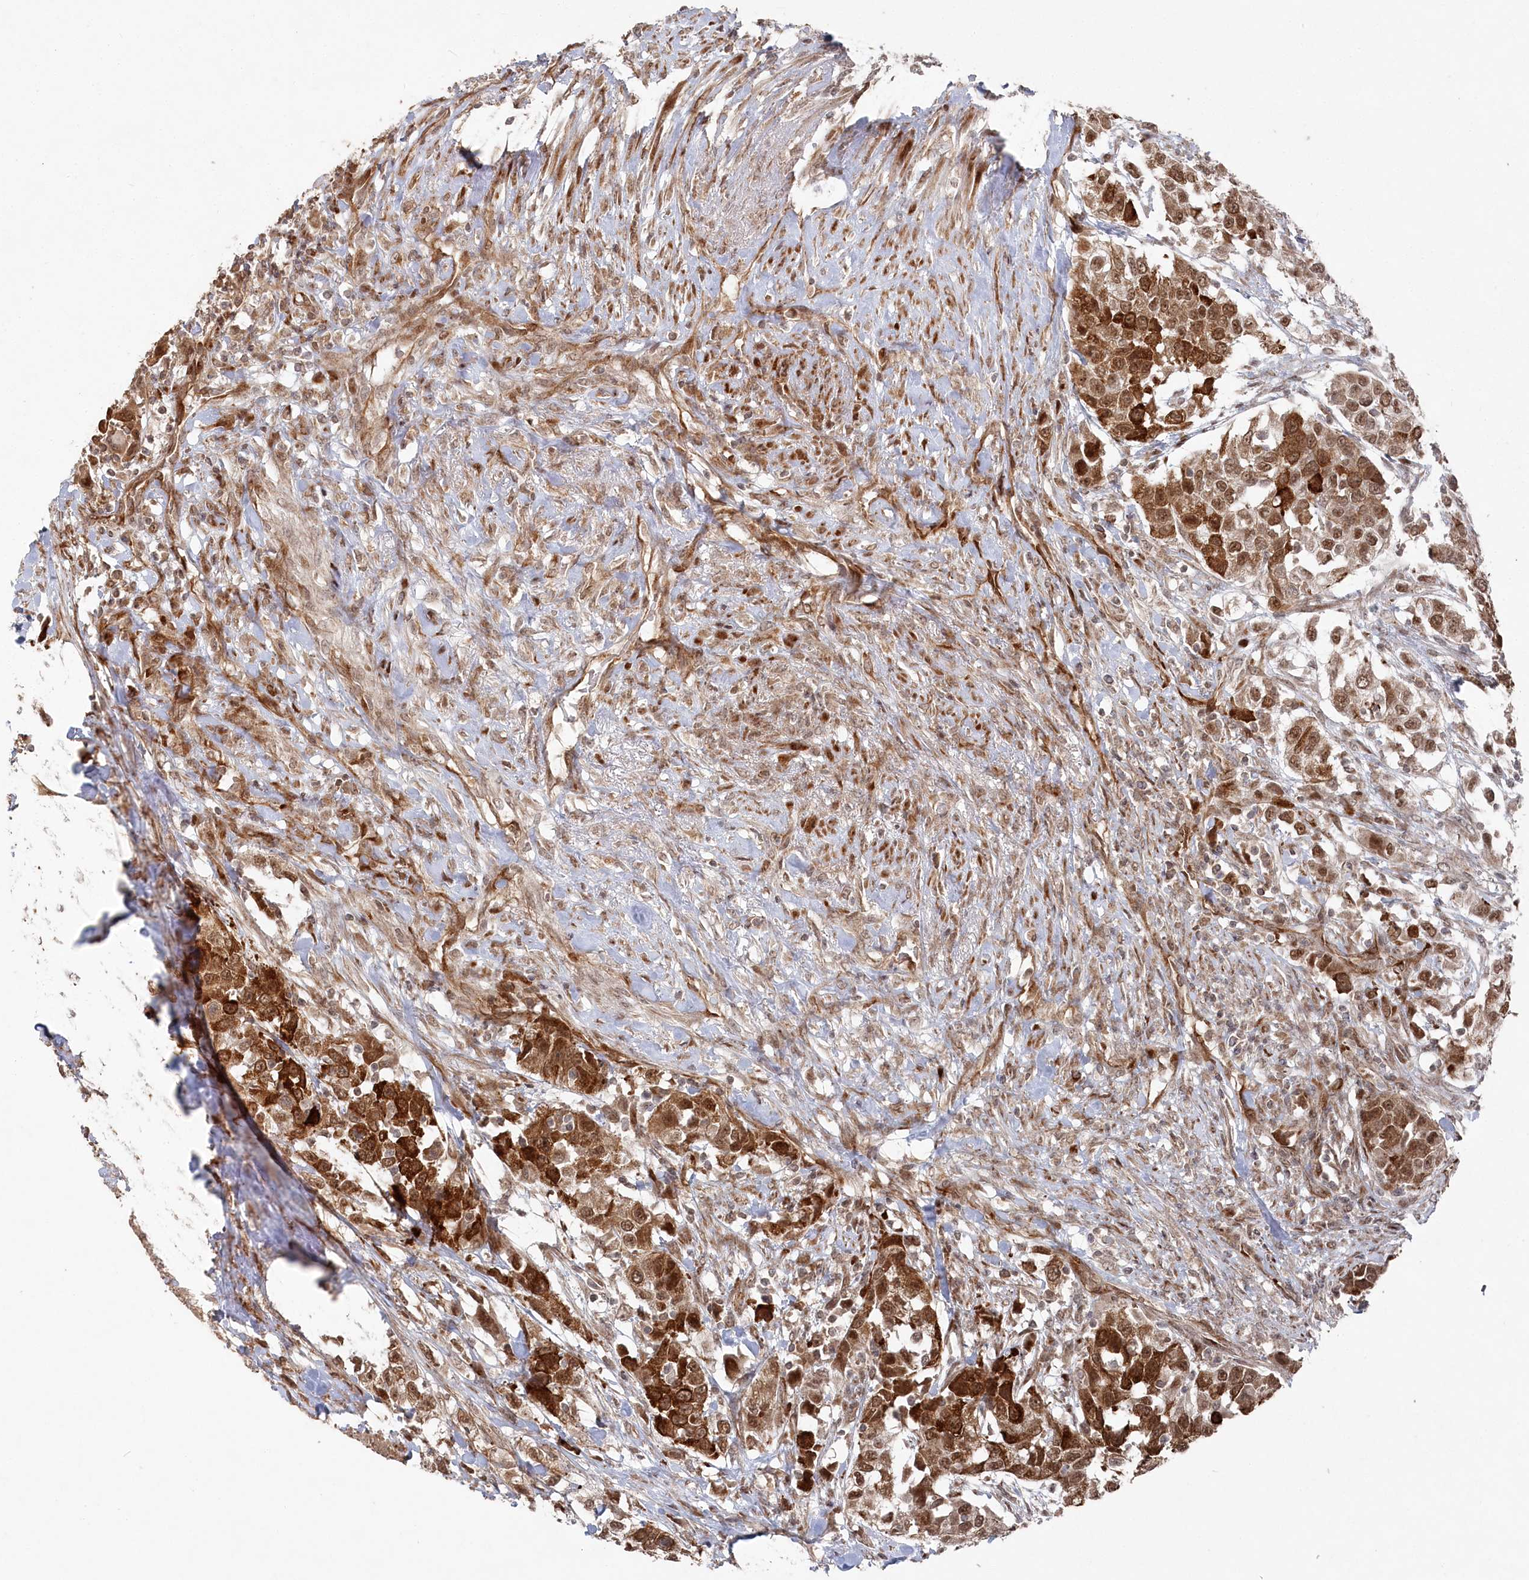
{"staining": {"intensity": "moderate", "quantity": ">75%", "location": "cytoplasmic/membranous,nuclear"}, "tissue": "urothelial cancer", "cell_type": "Tumor cells", "image_type": "cancer", "snomed": [{"axis": "morphology", "description": "Urothelial carcinoma, High grade"}, {"axis": "topography", "description": "Urinary bladder"}], "caption": "Tumor cells reveal medium levels of moderate cytoplasmic/membranous and nuclear positivity in about >75% of cells in high-grade urothelial carcinoma. (DAB IHC, brown staining for protein, blue staining for nuclei).", "gene": "POLR3A", "patient": {"sex": "female", "age": 80}}